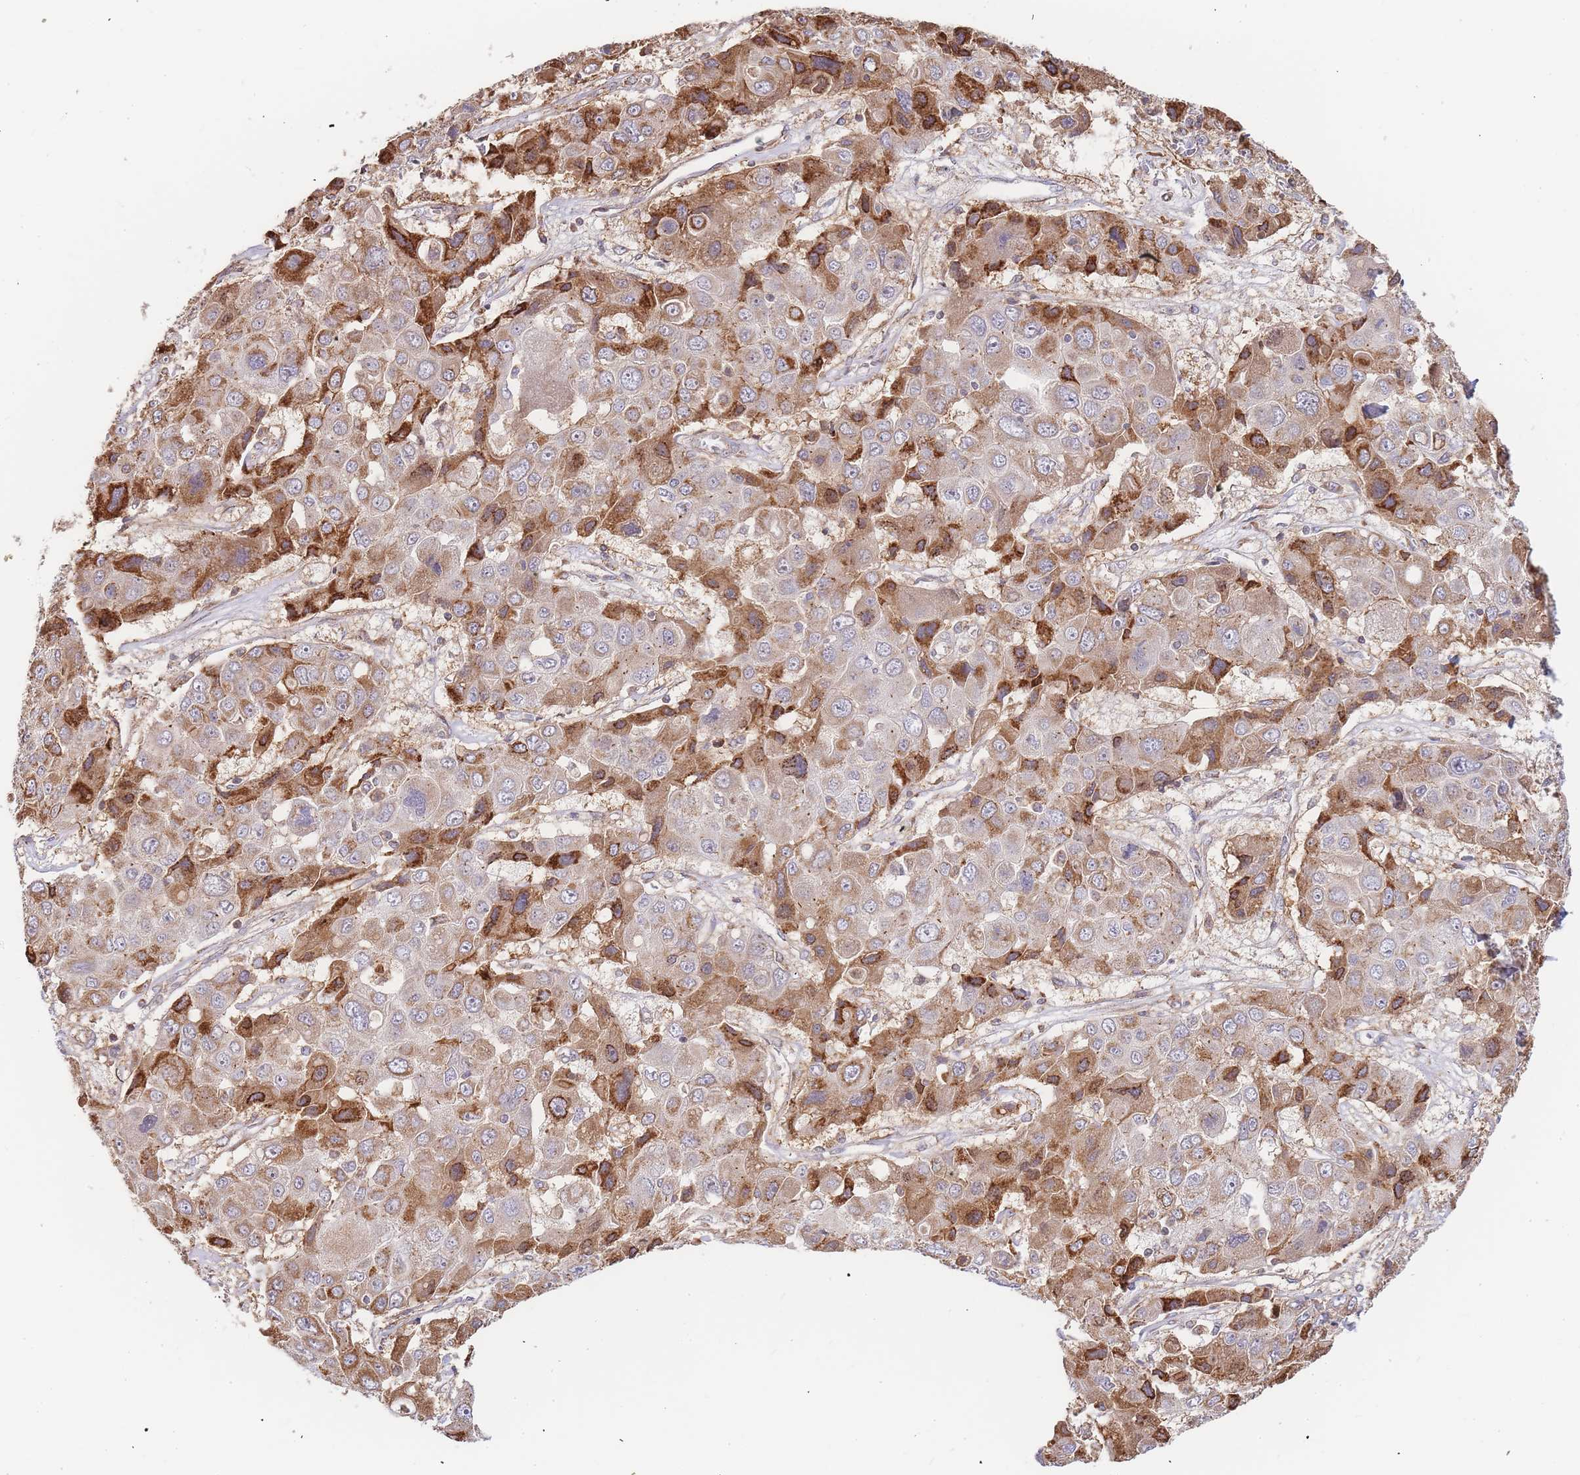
{"staining": {"intensity": "strong", "quantity": "25%-75%", "location": "cytoplasmic/membranous"}, "tissue": "liver cancer", "cell_type": "Tumor cells", "image_type": "cancer", "snomed": [{"axis": "morphology", "description": "Cholangiocarcinoma"}, {"axis": "topography", "description": "Liver"}], "caption": "Liver cholangiocarcinoma stained with immunohistochemistry demonstrates strong cytoplasmic/membranous staining in approximately 25%-75% of tumor cells.", "gene": "ADCY9", "patient": {"sex": "male", "age": 67}}